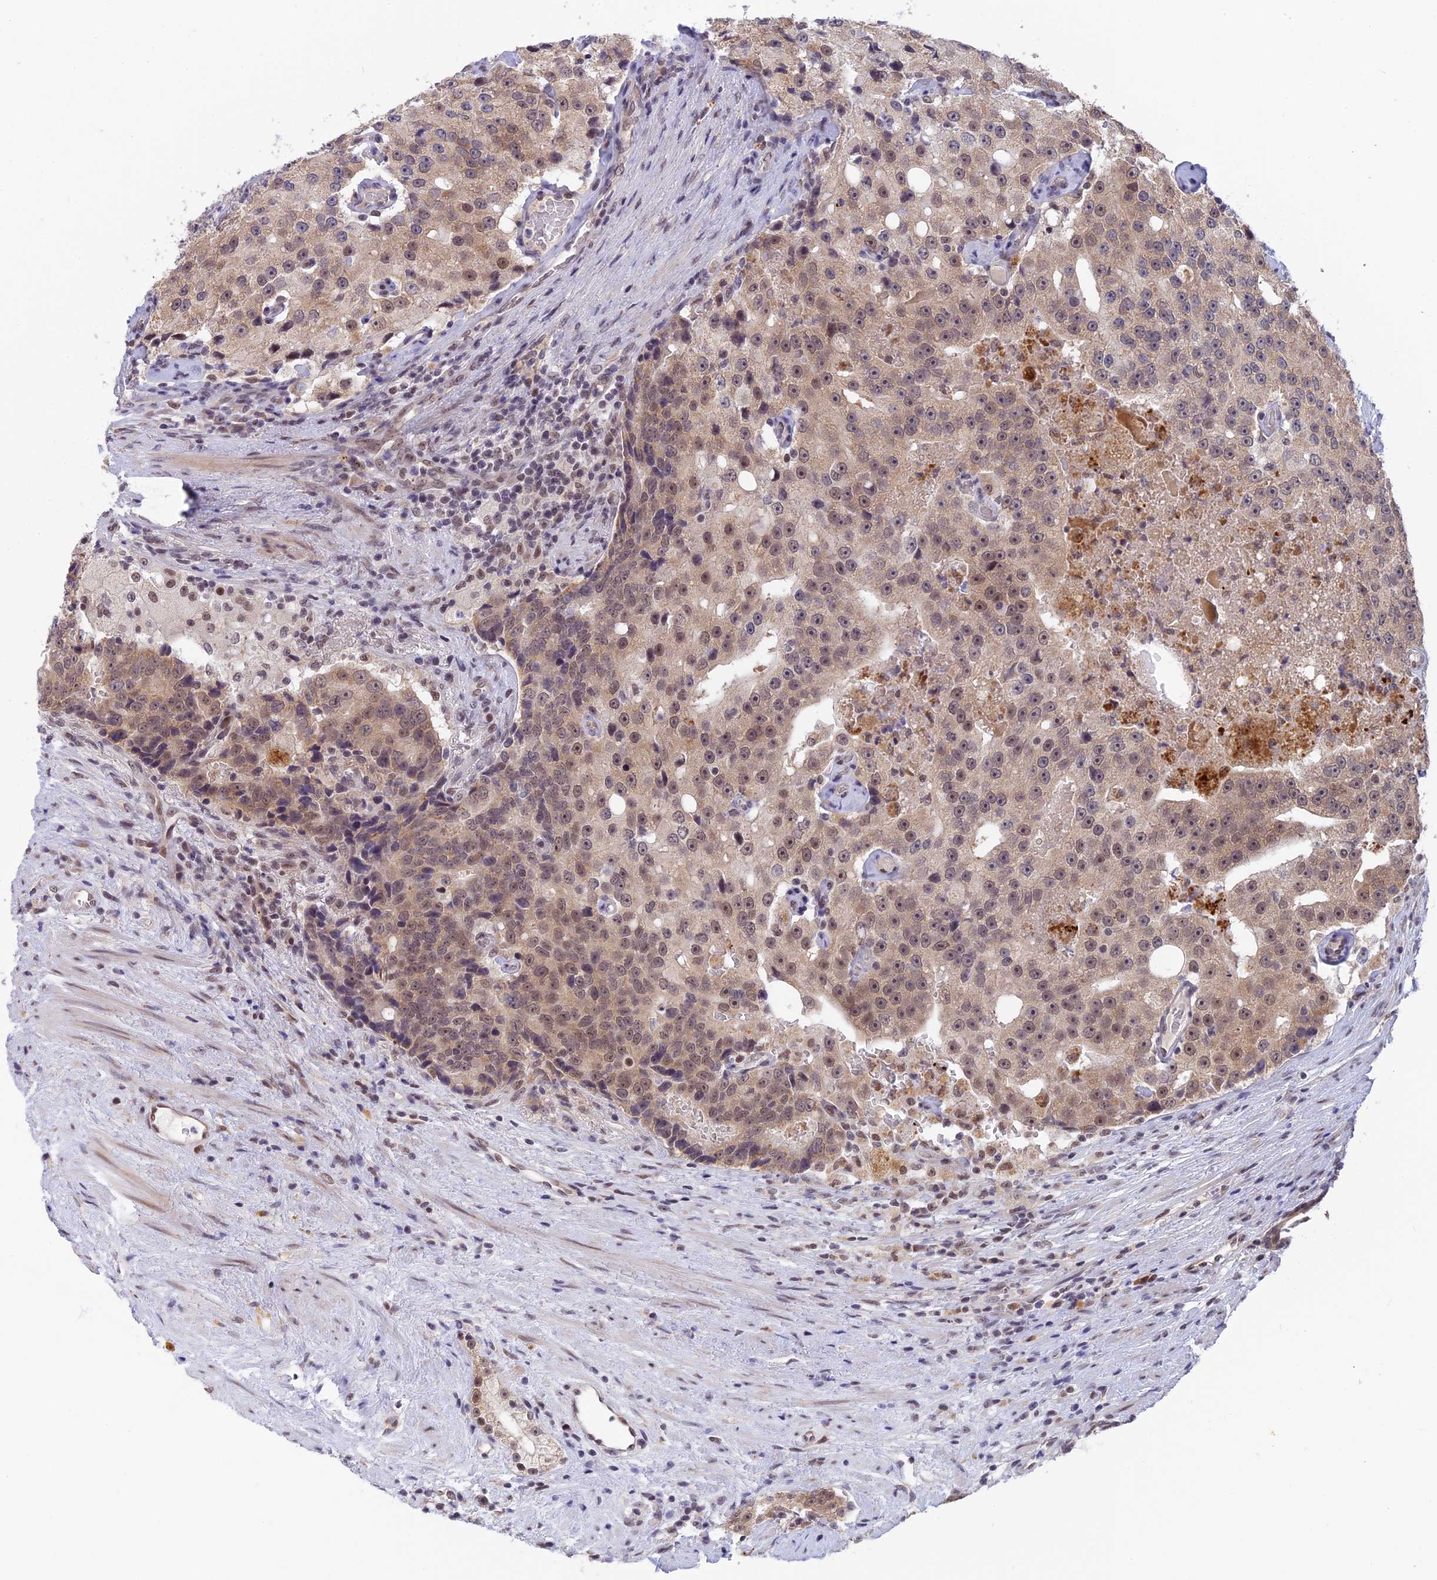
{"staining": {"intensity": "weak", "quantity": ">75%", "location": "cytoplasmic/membranous,nuclear"}, "tissue": "prostate cancer", "cell_type": "Tumor cells", "image_type": "cancer", "snomed": [{"axis": "morphology", "description": "Adenocarcinoma, High grade"}, {"axis": "topography", "description": "Prostate"}], "caption": "IHC of adenocarcinoma (high-grade) (prostate) demonstrates low levels of weak cytoplasmic/membranous and nuclear expression in approximately >75% of tumor cells.", "gene": "POLR2C", "patient": {"sex": "male", "age": 70}}